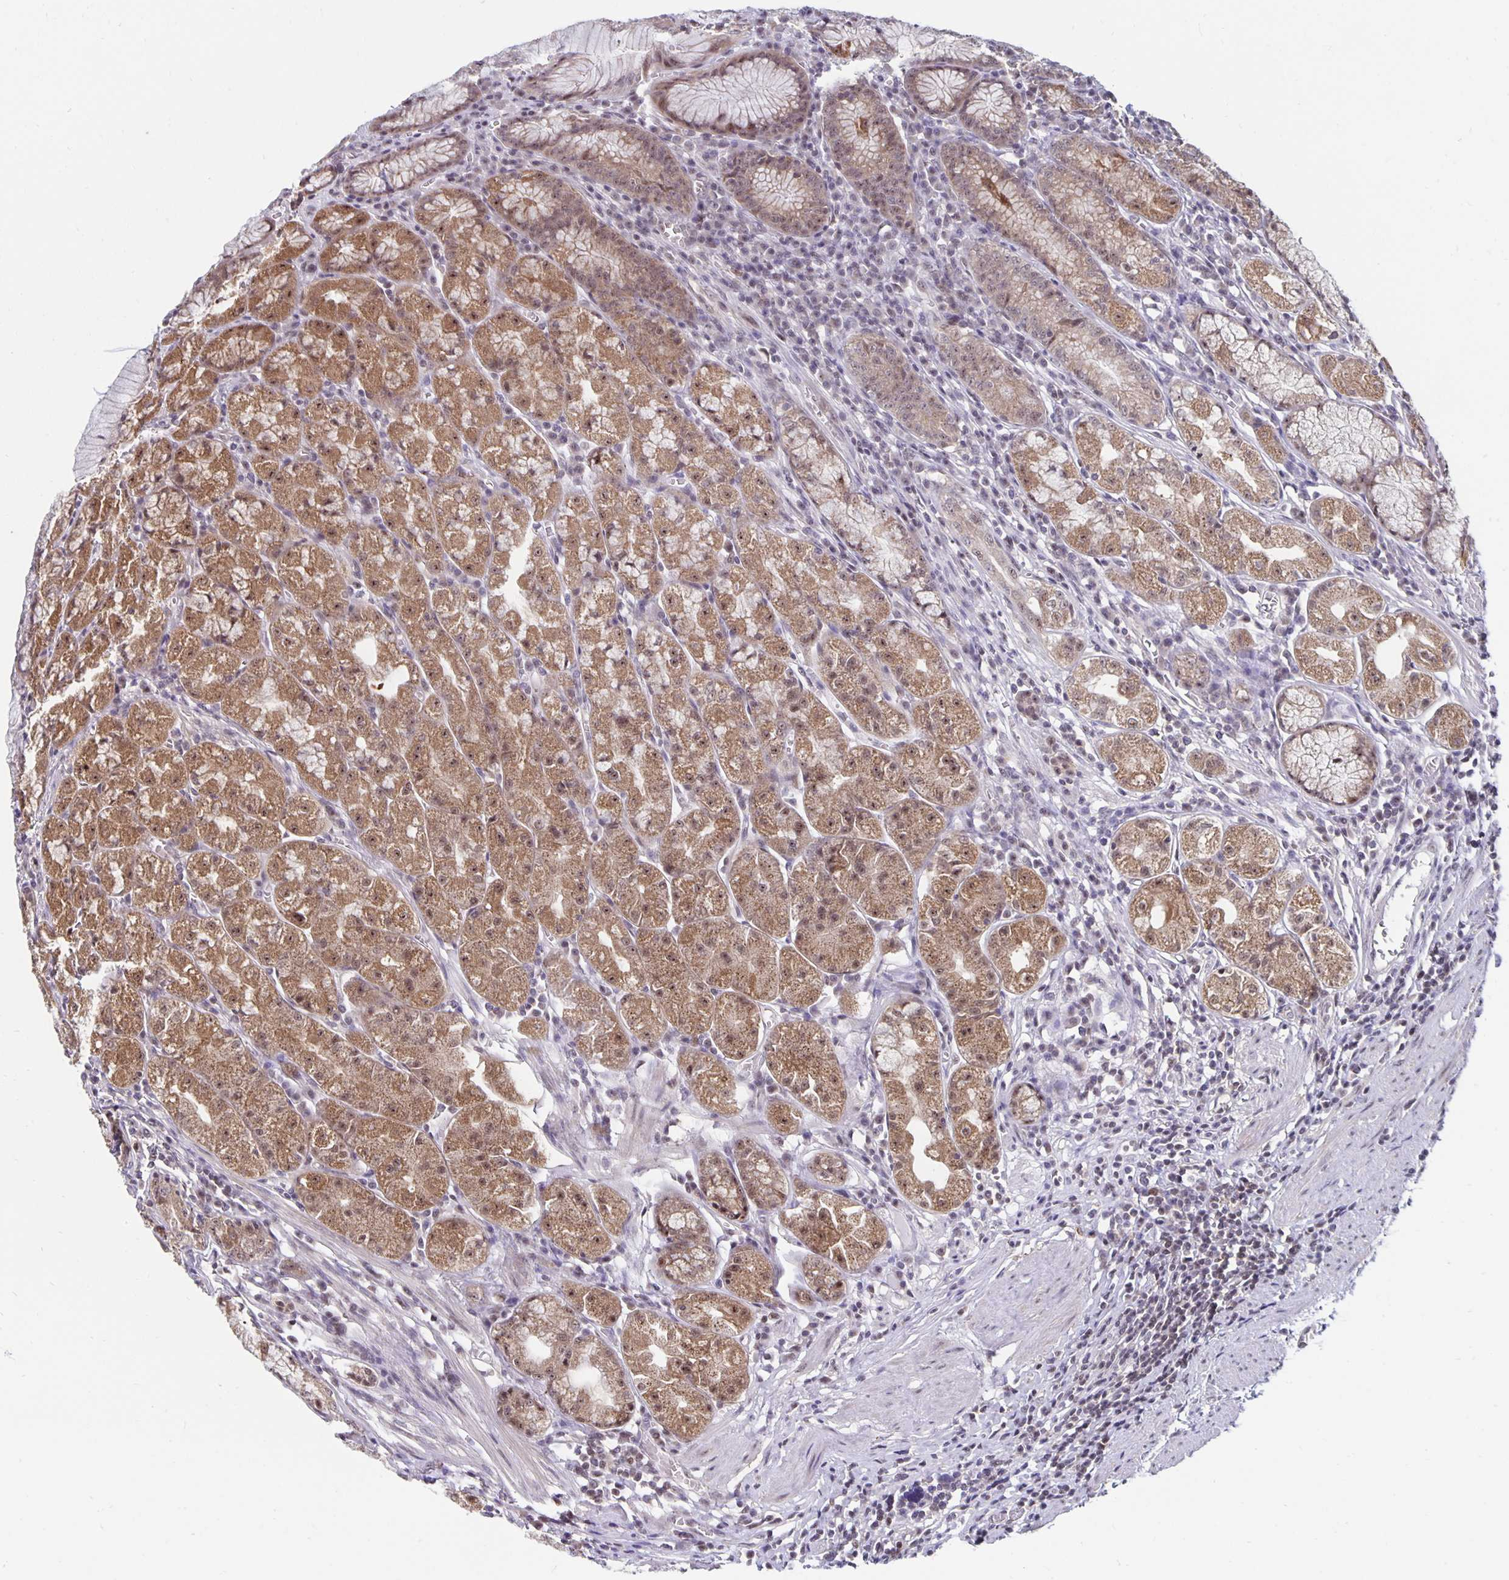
{"staining": {"intensity": "moderate", "quantity": ">75%", "location": "cytoplasmic/membranous,nuclear"}, "tissue": "stomach", "cell_type": "Glandular cells", "image_type": "normal", "snomed": [{"axis": "morphology", "description": "Normal tissue, NOS"}, {"axis": "topography", "description": "Stomach"}], "caption": "Normal stomach was stained to show a protein in brown. There is medium levels of moderate cytoplasmic/membranous,nuclear staining in about >75% of glandular cells.", "gene": "EXOC6B", "patient": {"sex": "male", "age": 55}}